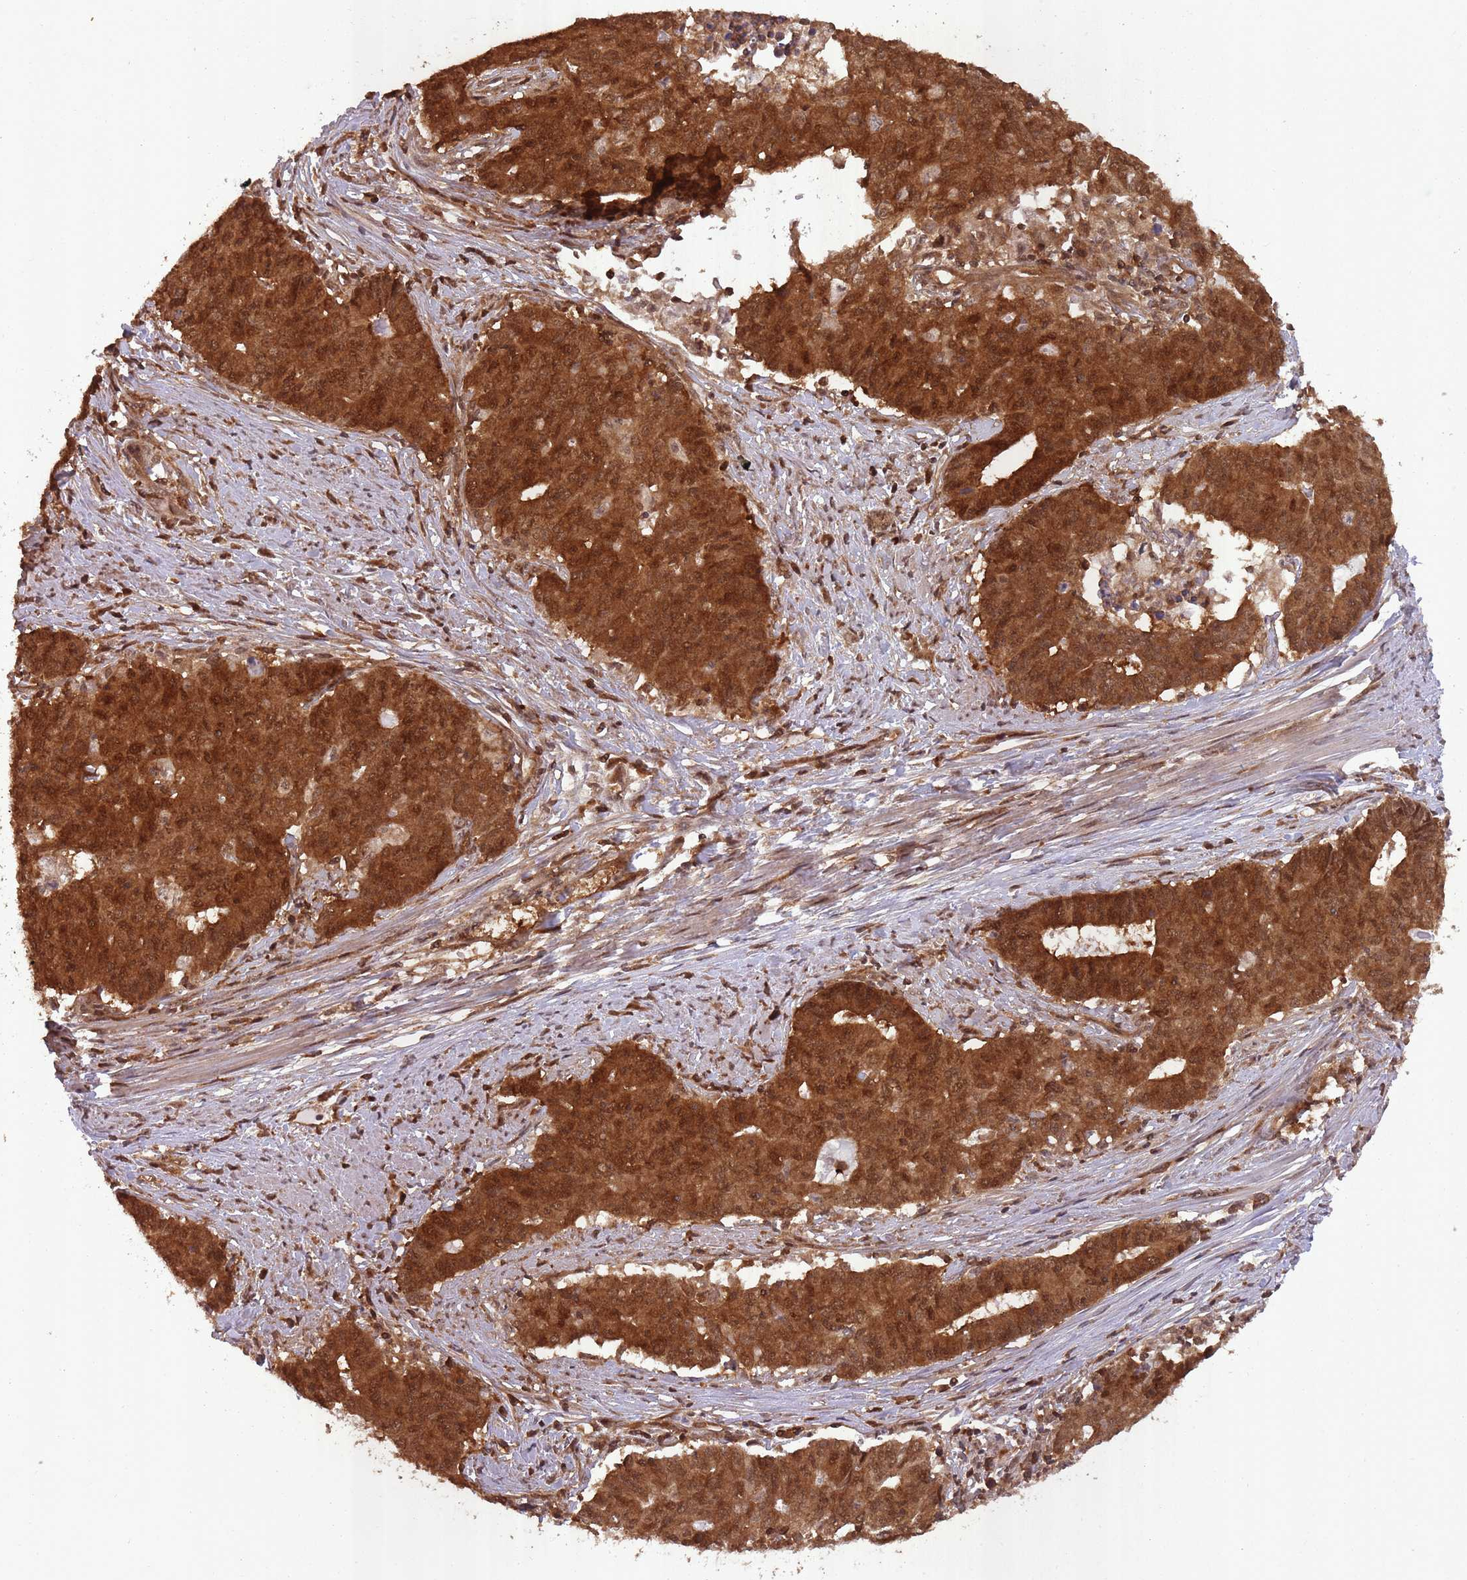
{"staining": {"intensity": "strong", "quantity": ">75%", "location": "cytoplasmic/membranous,nuclear"}, "tissue": "endometrial cancer", "cell_type": "Tumor cells", "image_type": "cancer", "snomed": [{"axis": "morphology", "description": "Adenocarcinoma, NOS"}, {"axis": "topography", "description": "Endometrium"}], "caption": "Tumor cells show high levels of strong cytoplasmic/membranous and nuclear positivity in approximately >75% of cells in human endometrial cancer. The protein is stained brown, and the nuclei are stained in blue (DAB (3,3'-diaminobenzidine) IHC with brightfield microscopy, high magnification).", "gene": "PPP6R3", "patient": {"sex": "female", "age": 59}}